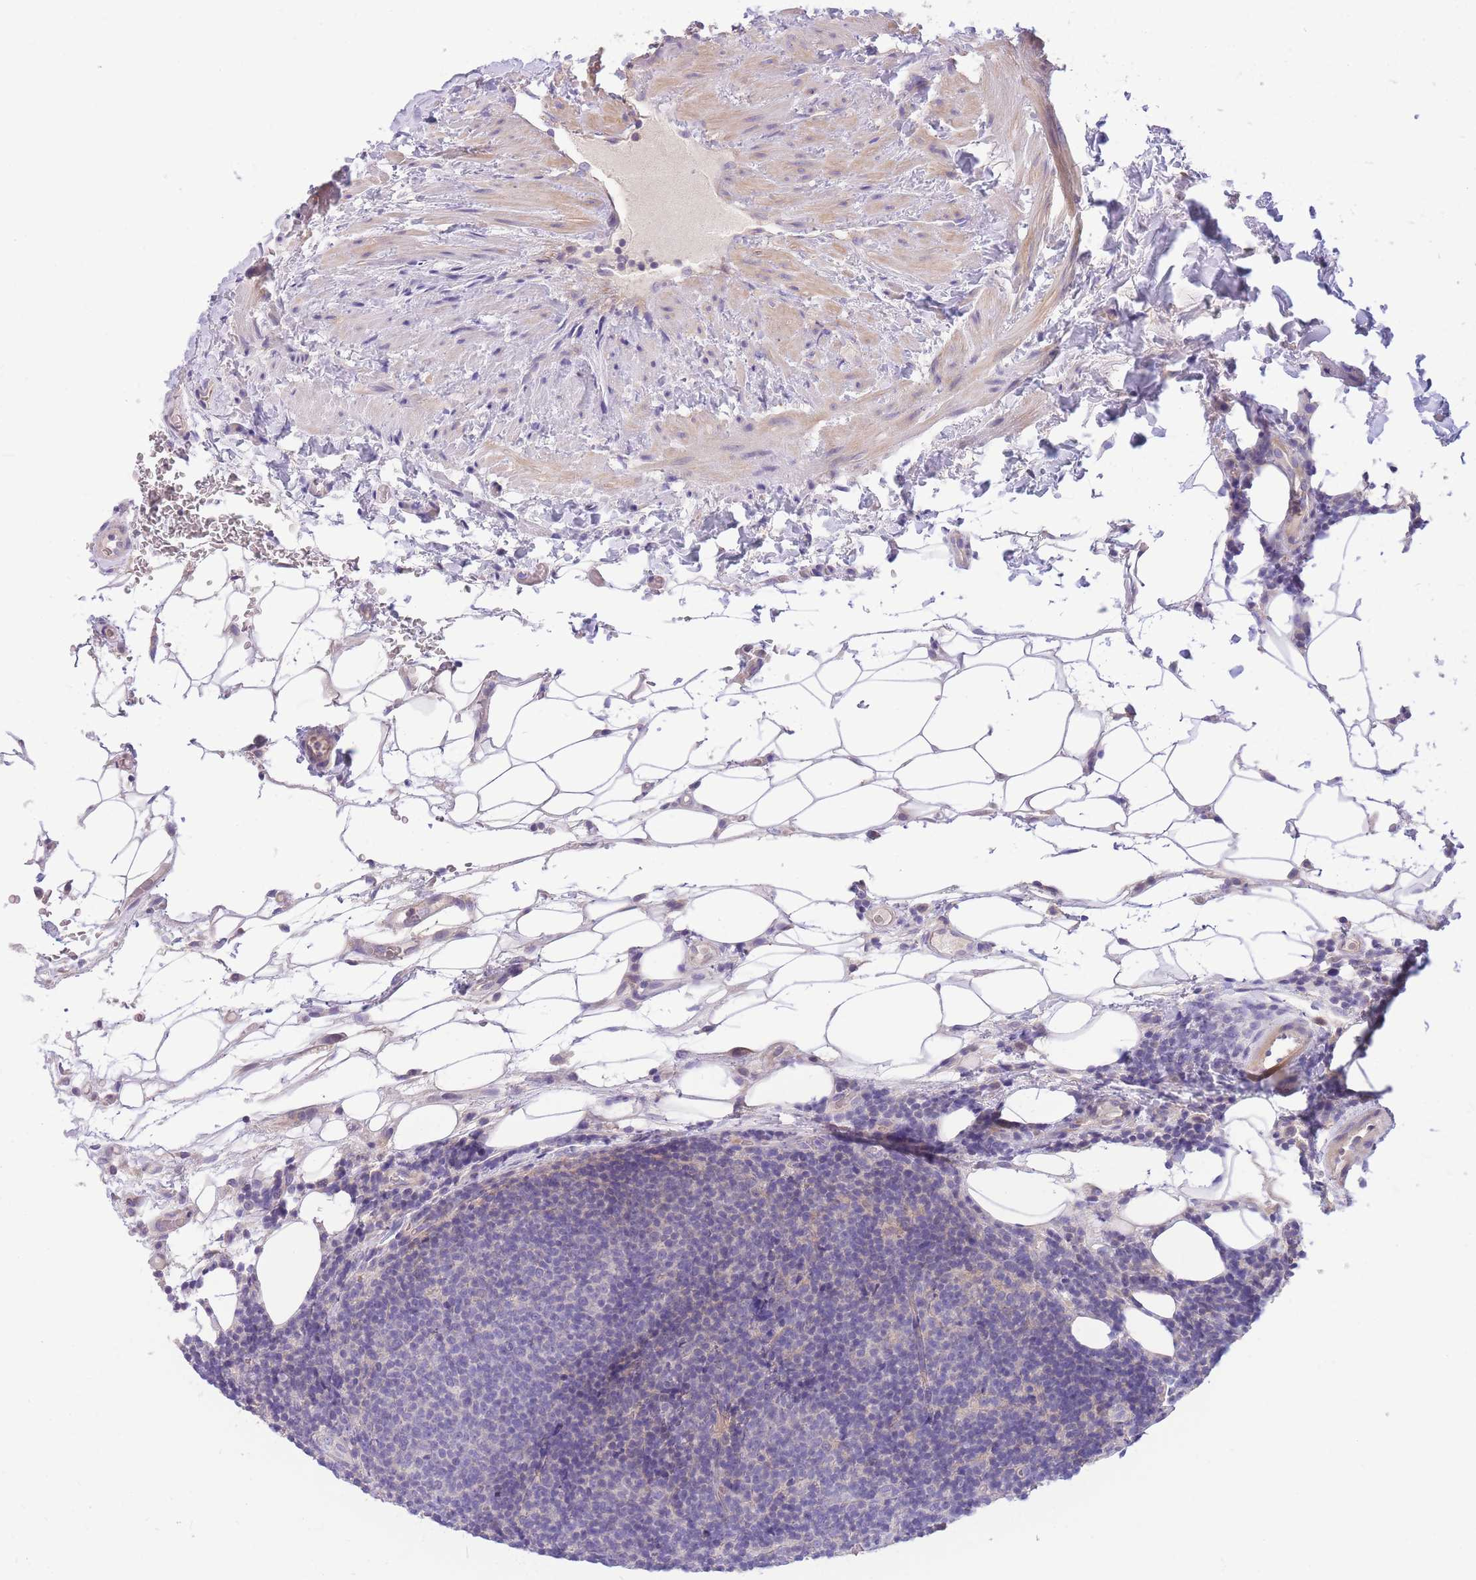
{"staining": {"intensity": "negative", "quantity": "none", "location": "none"}, "tissue": "lymphoma", "cell_type": "Tumor cells", "image_type": "cancer", "snomed": [{"axis": "morphology", "description": "Malignant lymphoma, non-Hodgkin's type, Low grade"}, {"axis": "topography", "description": "Lymph node"}], "caption": "A histopathology image of human malignant lymphoma, non-Hodgkin's type (low-grade) is negative for staining in tumor cells. Nuclei are stained in blue.", "gene": "OR5T1", "patient": {"sex": "male", "age": 66}}